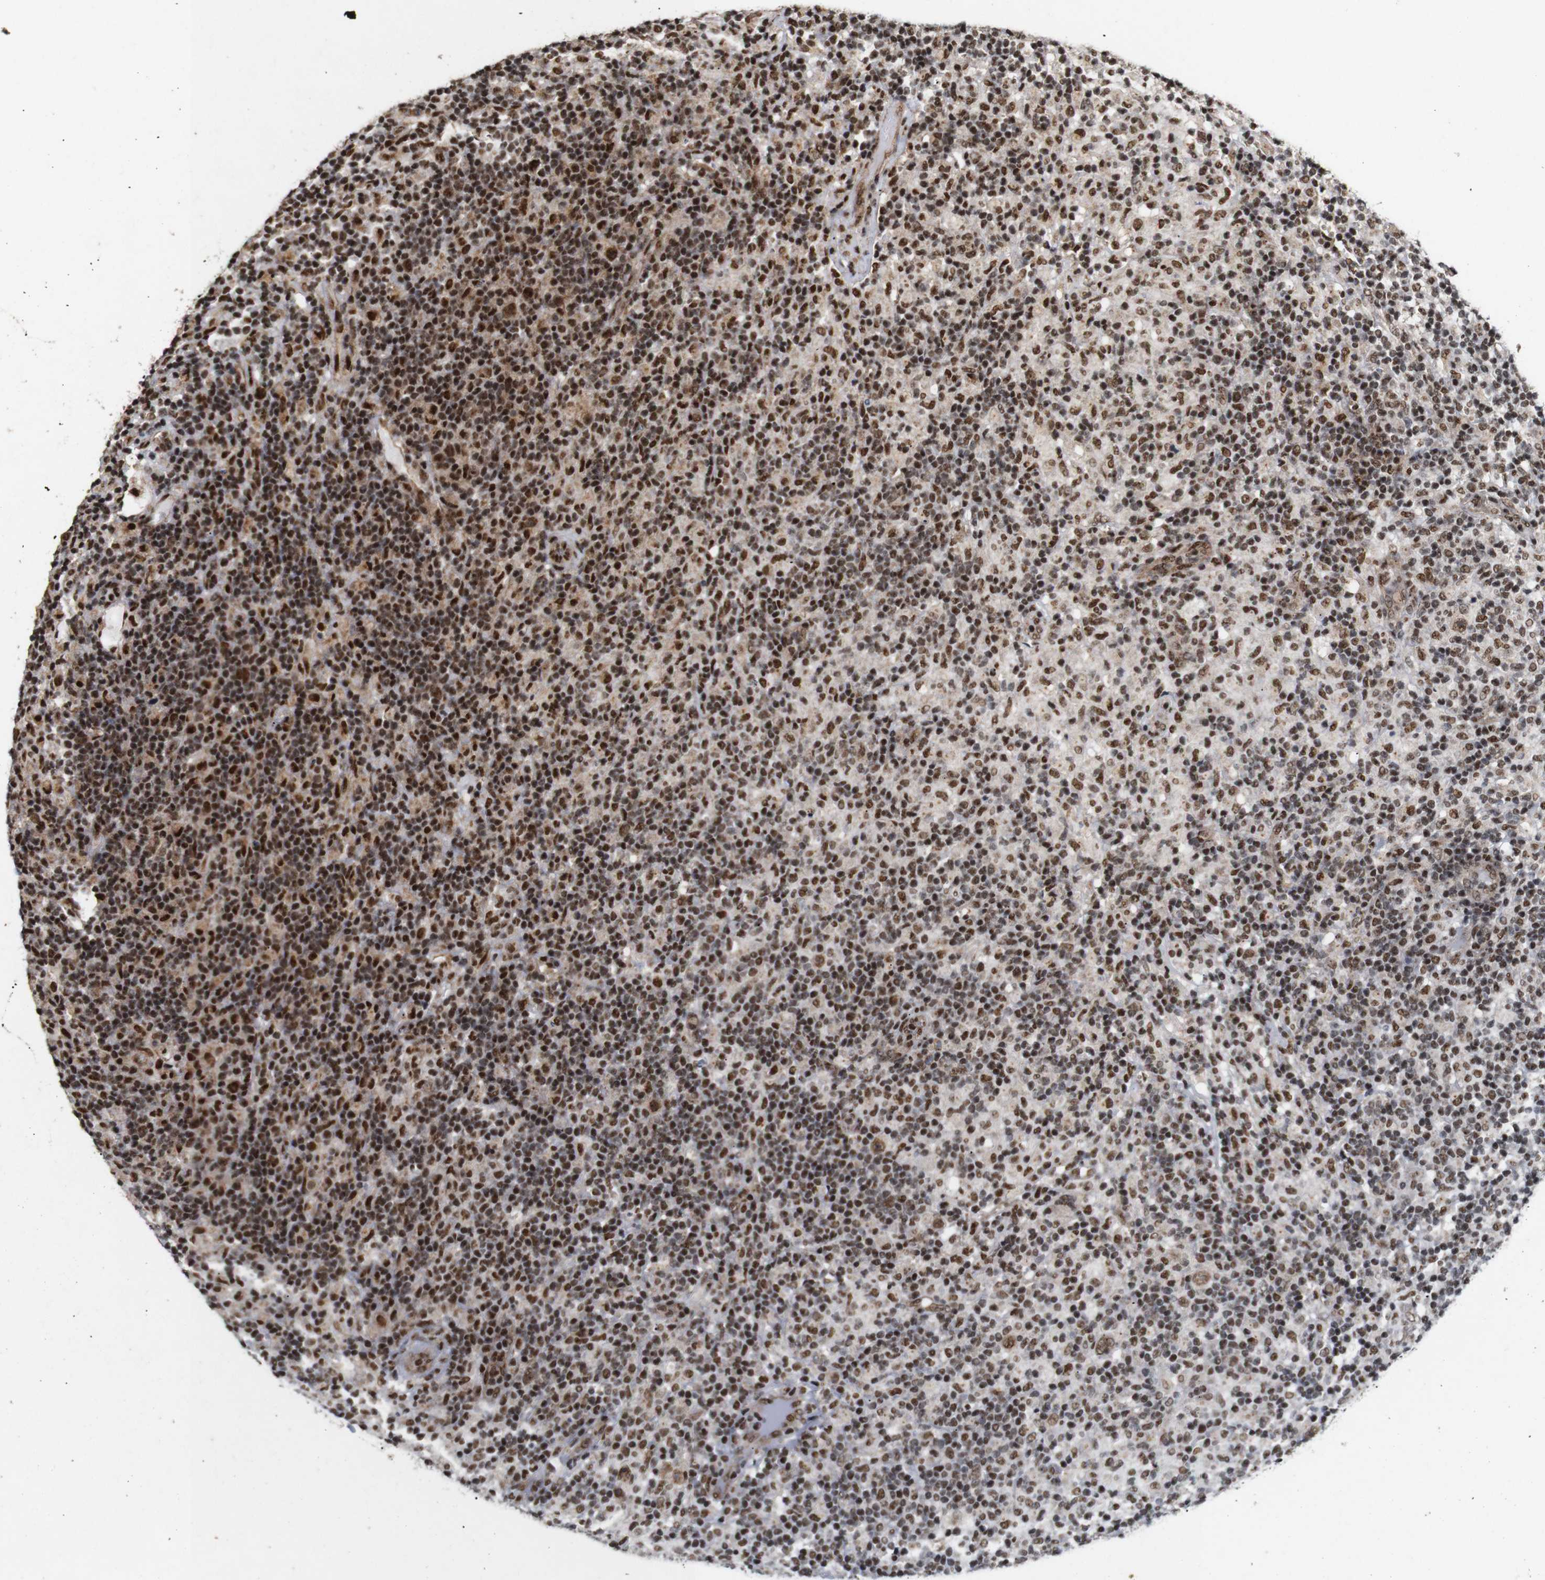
{"staining": {"intensity": "strong", "quantity": "25%-75%", "location": "cytoplasmic/membranous,nuclear"}, "tissue": "lymphoma", "cell_type": "Tumor cells", "image_type": "cancer", "snomed": [{"axis": "morphology", "description": "Hodgkin's disease, NOS"}, {"axis": "topography", "description": "Lymph node"}], "caption": "This photomicrograph shows immunohistochemistry staining of lymphoma, with high strong cytoplasmic/membranous and nuclear staining in about 25%-75% of tumor cells.", "gene": "PYM1", "patient": {"sex": "male", "age": 70}}